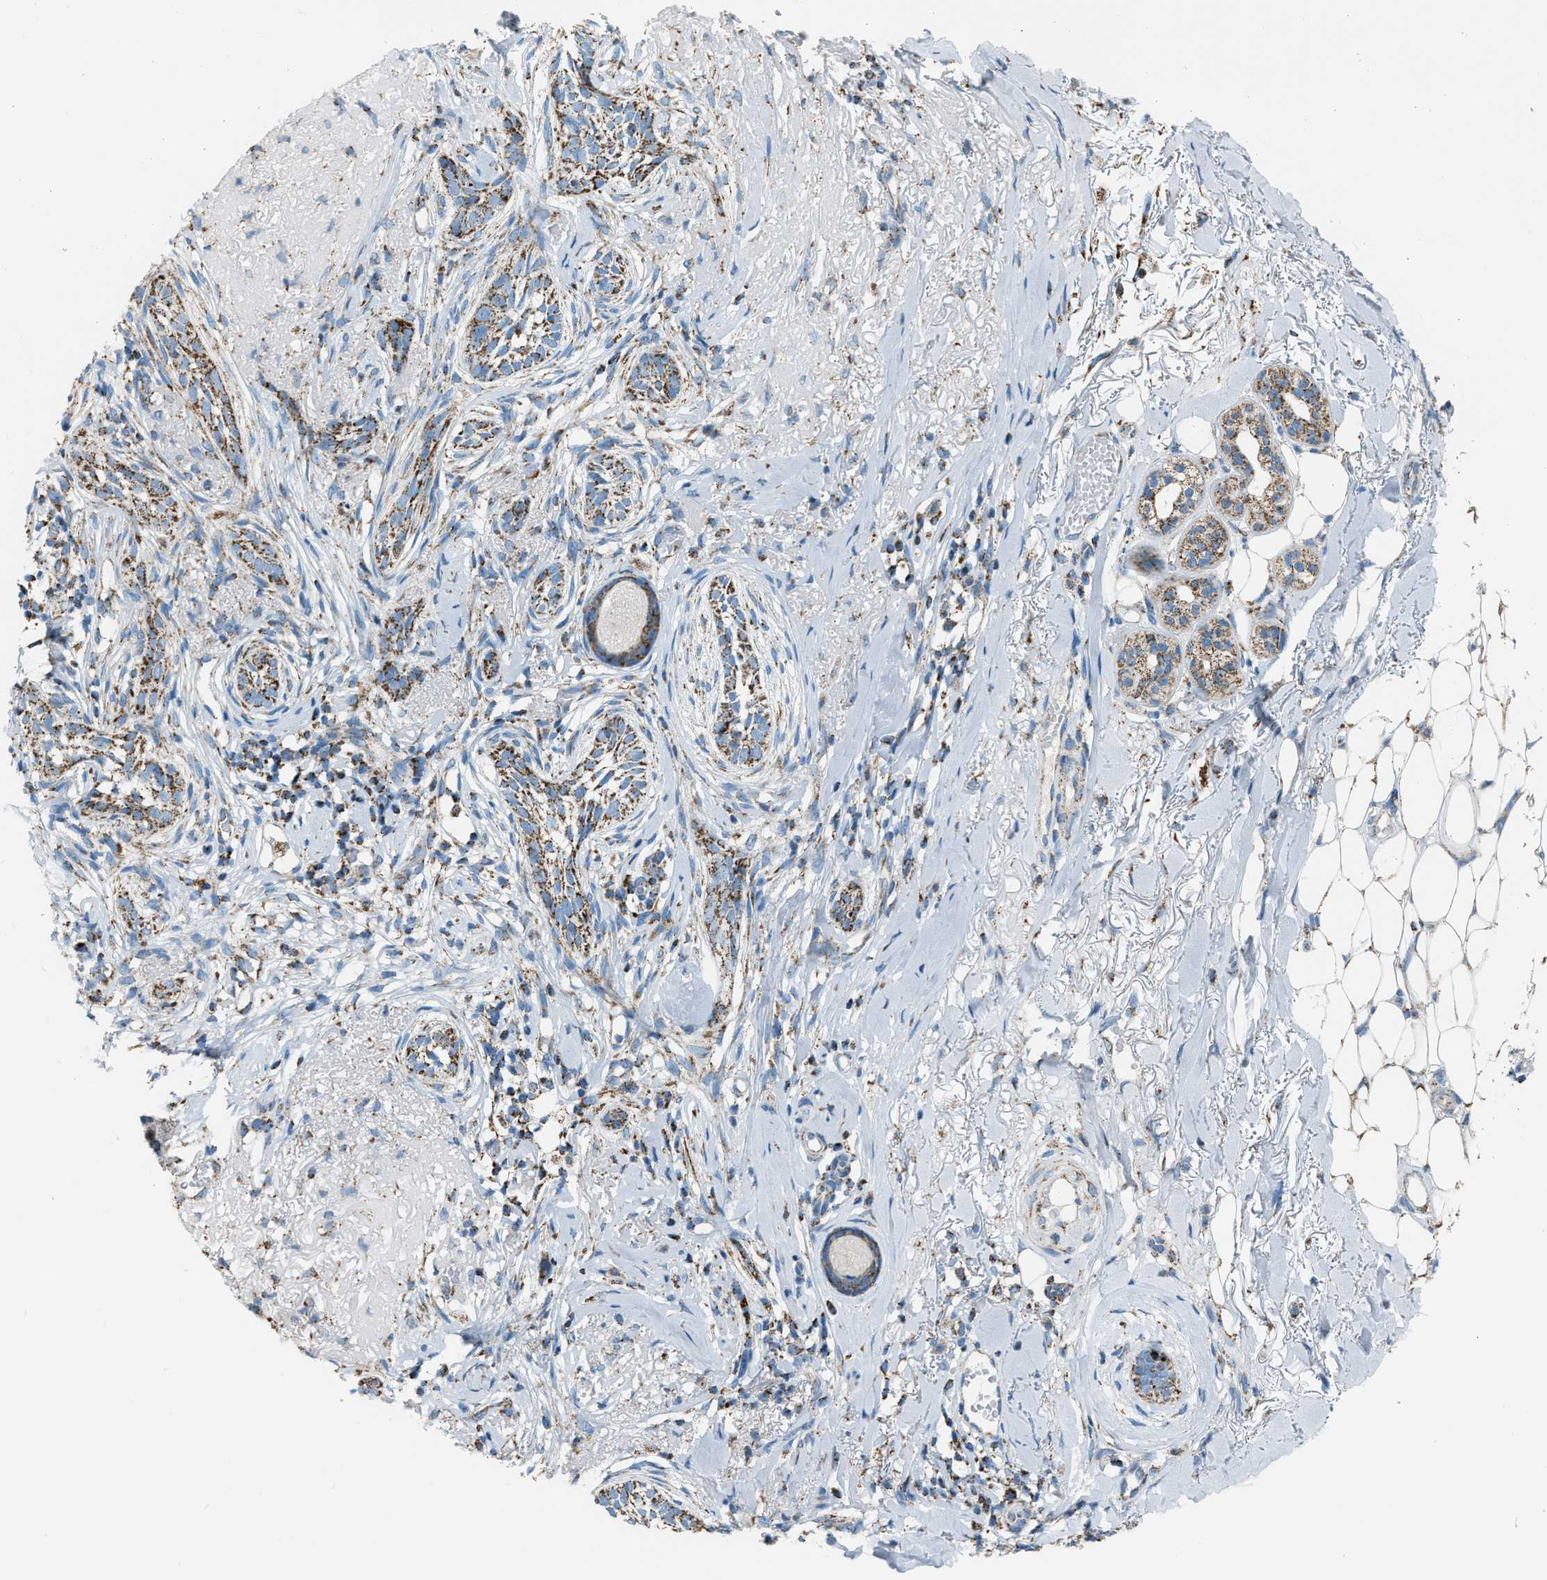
{"staining": {"intensity": "moderate", "quantity": ">75%", "location": "cytoplasmic/membranous"}, "tissue": "skin cancer", "cell_type": "Tumor cells", "image_type": "cancer", "snomed": [{"axis": "morphology", "description": "Basal cell carcinoma"}, {"axis": "topography", "description": "Skin"}], "caption": "Immunohistochemical staining of skin basal cell carcinoma reveals moderate cytoplasmic/membranous protein positivity in about >75% of tumor cells. (Brightfield microscopy of DAB IHC at high magnification).", "gene": "MDH2", "patient": {"sex": "female", "age": 88}}